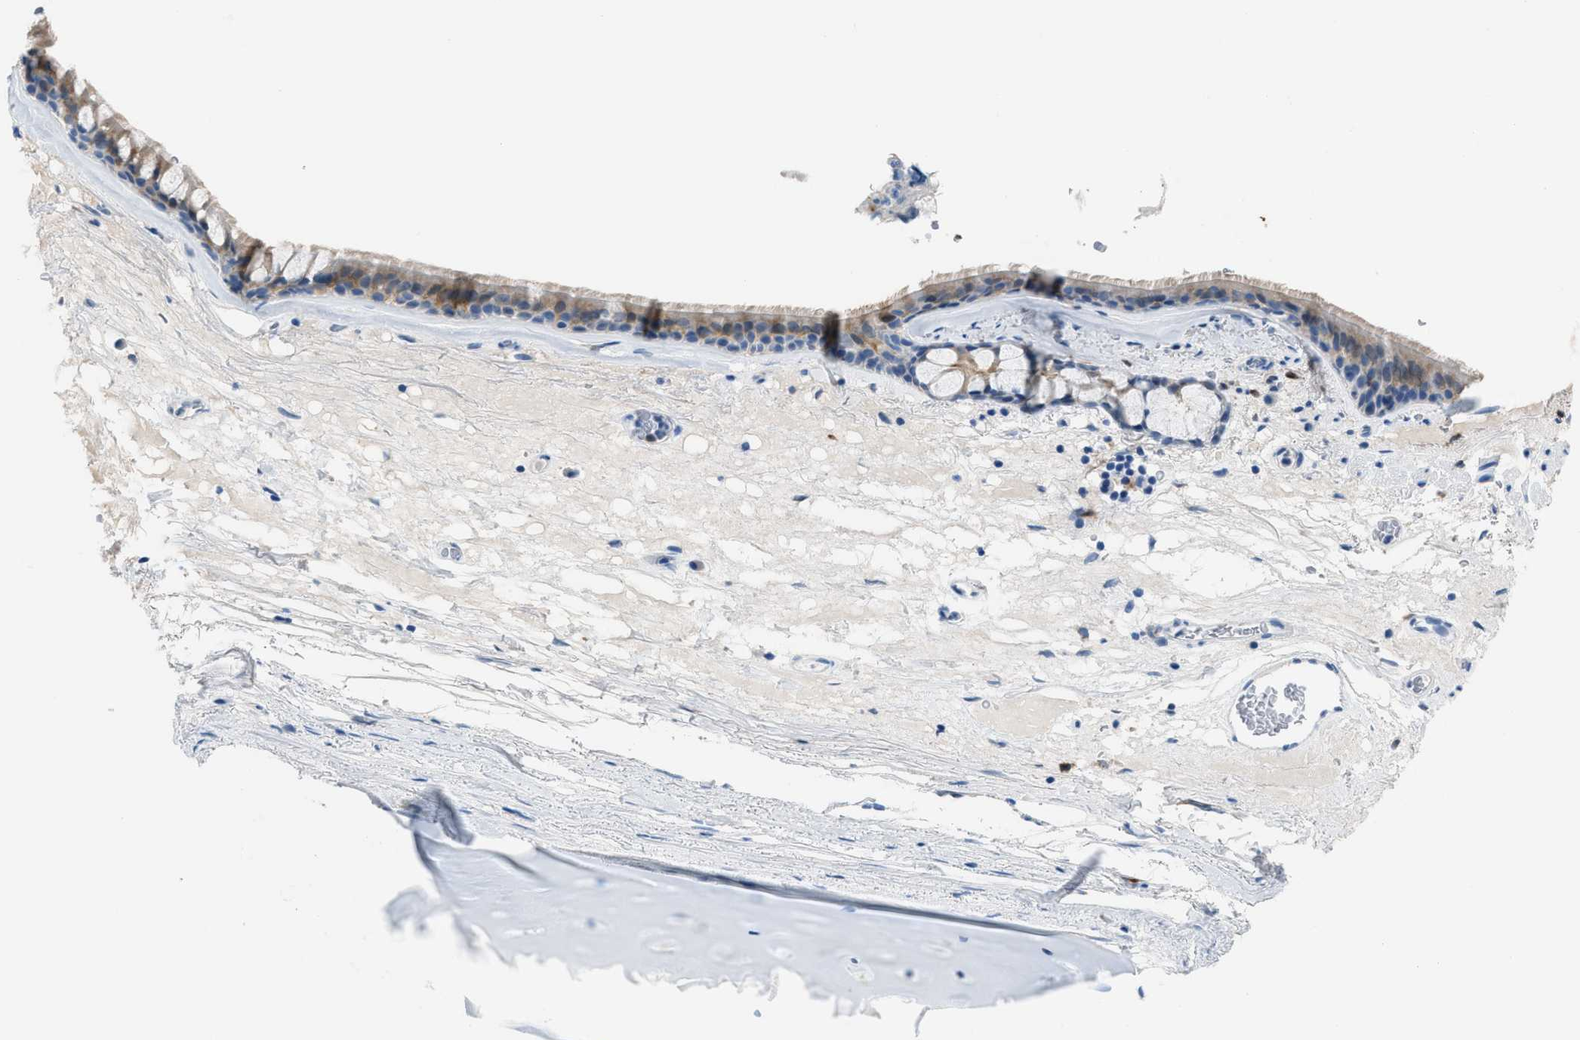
{"staining": {"intensity": "weak", "quantity": ">75%", "location": "cytoplasmic/membranous"}, "tissue": "bronchus", "cell_type": "Respiratory epithelial cells", "image_type": "normal", "snomed": [{"axis": "morphology", "description": "Normal tissue, NOS"}, {"axis": "topography", "description": "Cartilage tissue"}], "caption": "Immunohistochemistry (IHC) of benign bronchus reveals low levels of weak cytoplasmic/membranous staining in about >75% of respiratory epithelial cells.", "gene": "CLEC10A", "patient": {"sex": "female", "age": 63}}